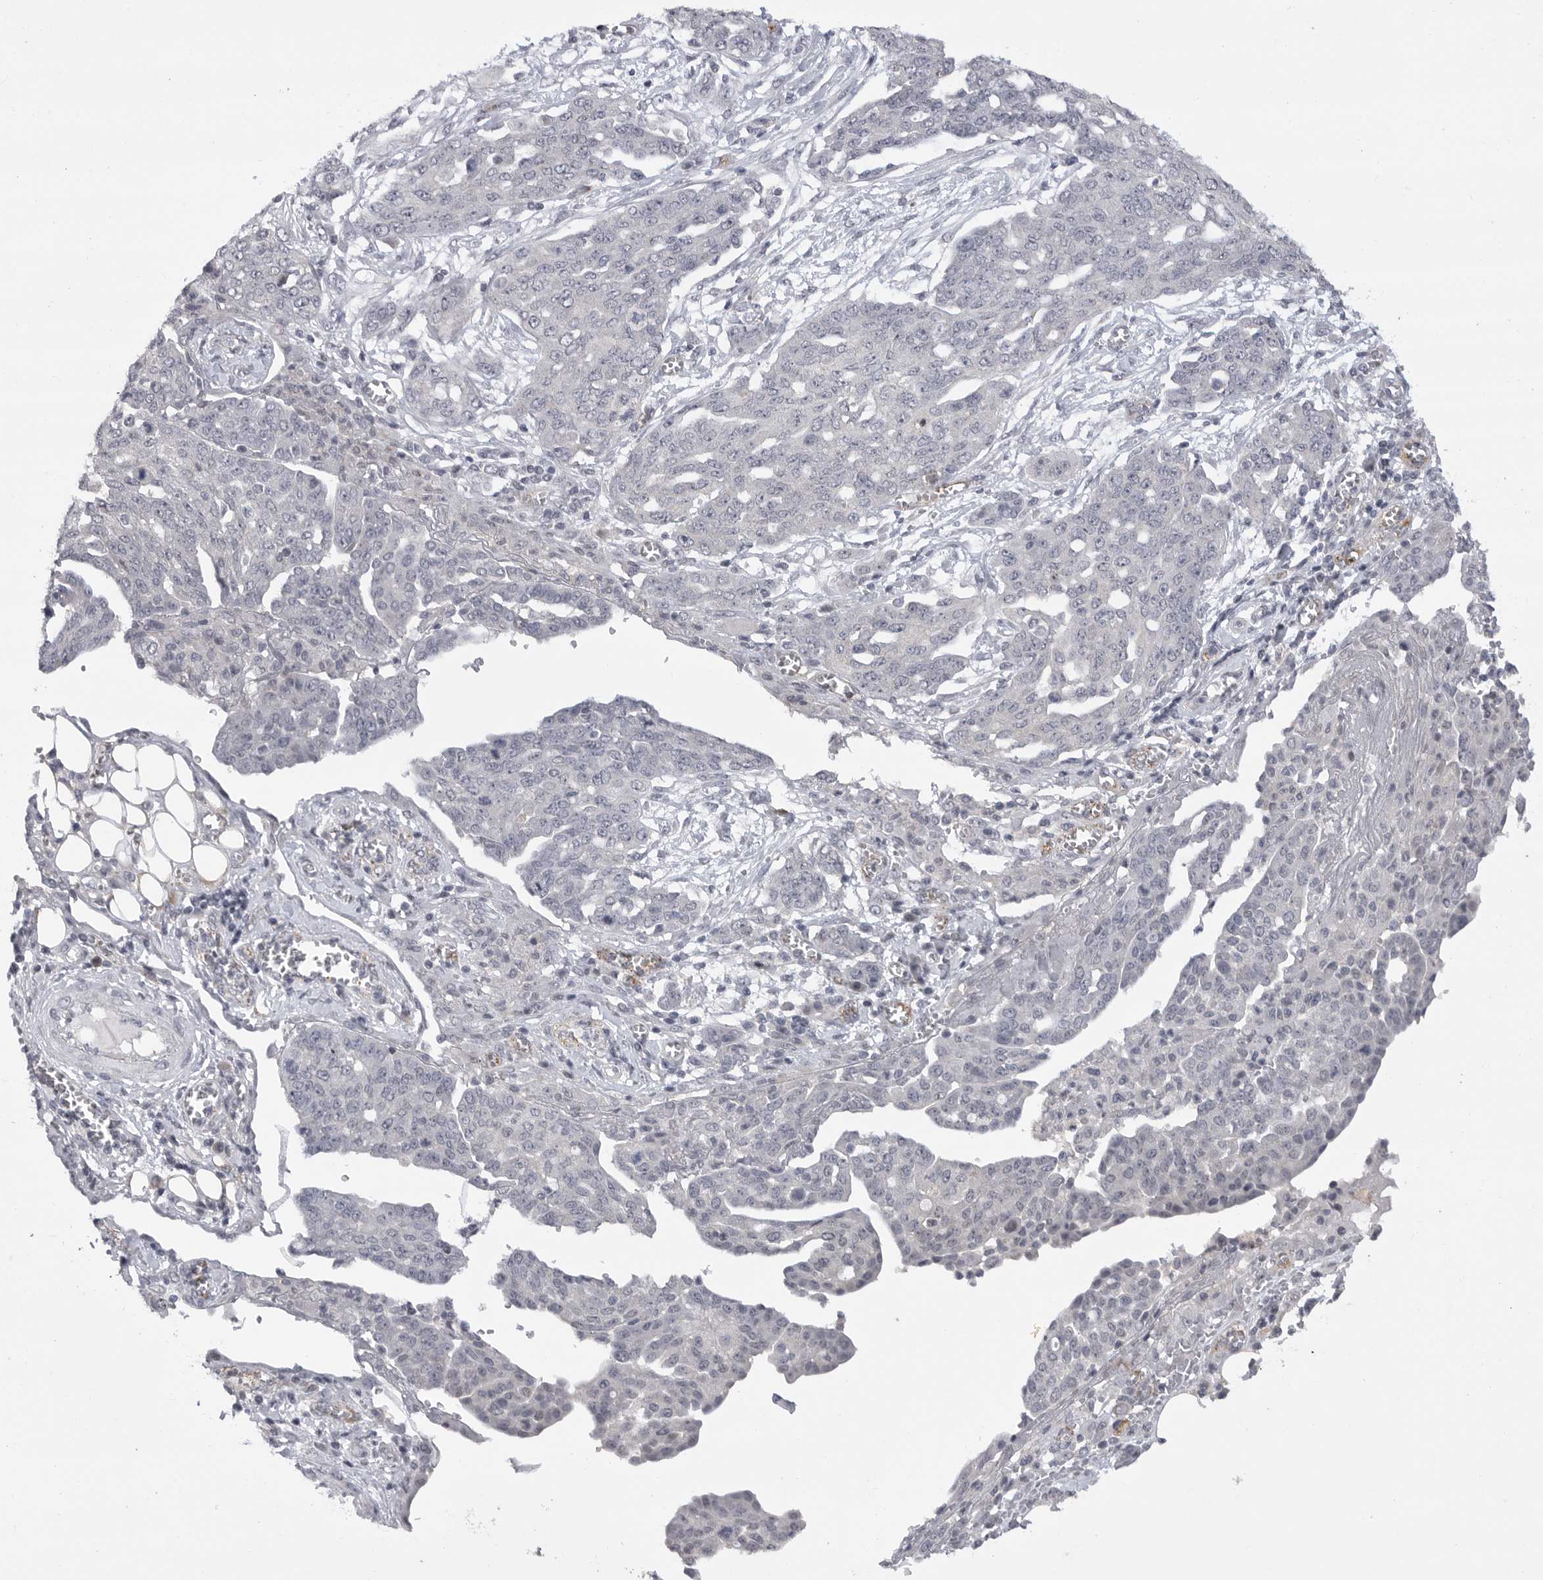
{"staining": {"intensity": "negative", "quantity": "none", "location": "none"}, "tissue": "ovarian cancer", "cell_type": "Tumor cells", "image_type": "cancer", "snomed": [{"axis": "morphology", "description": "Cystadenocarcinoma, serous, NOS"}, {"axis": "topography", "description": "Soft tissue"}, {"axis": "topography", "description": "Ovary"}], "caption": "The photomicrograph shows no staining of tumor cells in ovarian cancer. (Stains: DAB immunohistochemistry (IHC) with hematoxylin counter stain, Microscopy: brightfield microscopy at high magnification).", "gene": "FBXO43", "patient": {"sex": "female", "age": 57}}